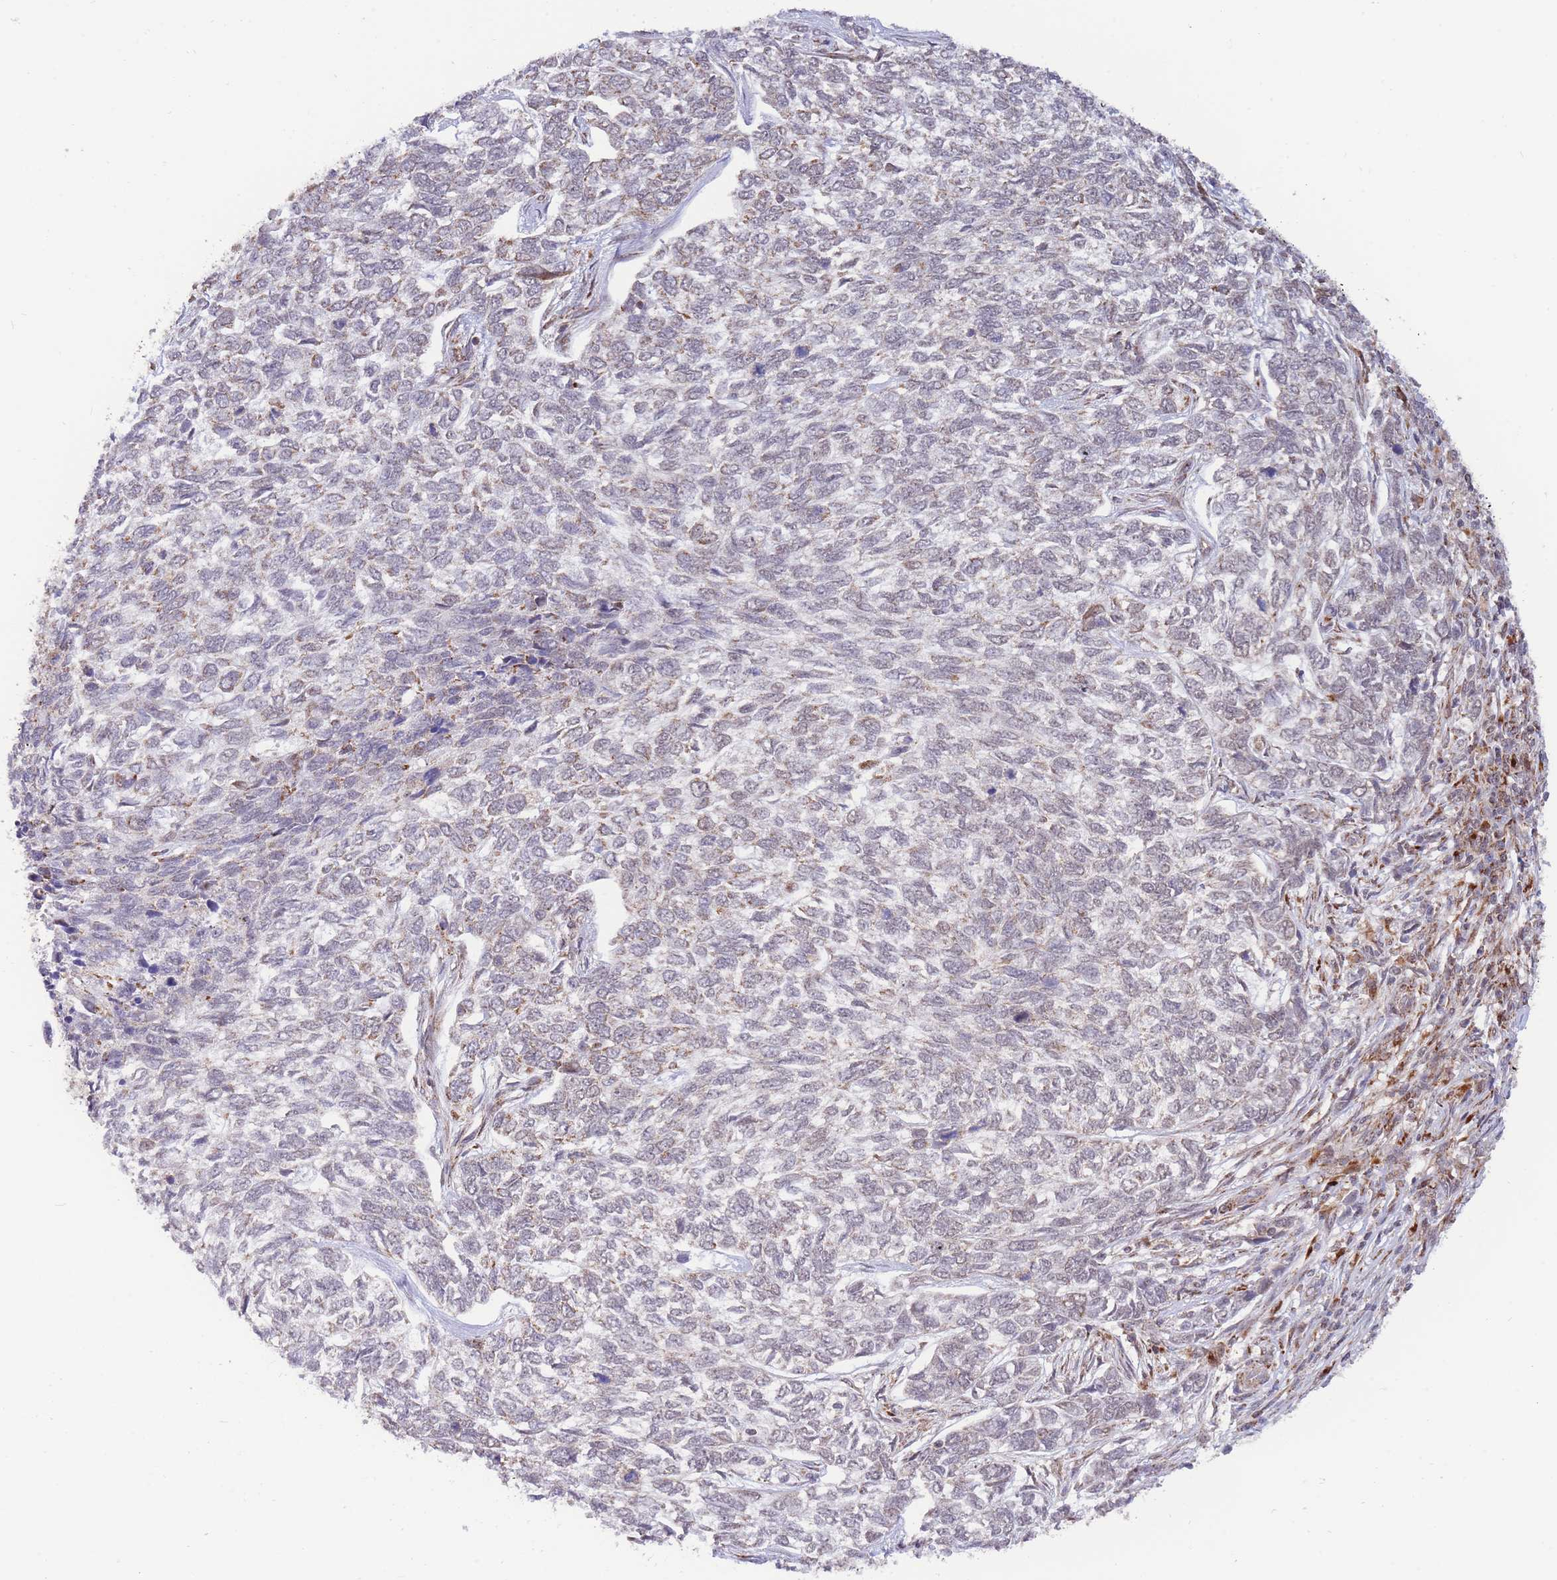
{"staining": {"intensity": "weak", "quantity": "<25%", "location": "cytoplasmic/membranous"}, "tissue": "skin cancer", "cell_type": "Tumor cells", "image_type": "cancer", "snomed": [{"axis": "morphology", "description": "Basal cell carcinoma"}, {"axis": "topography", "description": "Skin"}], "caption": "Tumor cells are negative for brown protein staining in skin cancer.", "gene": "BOD1L1", "patient": {"sex": "female", "age": 65}}